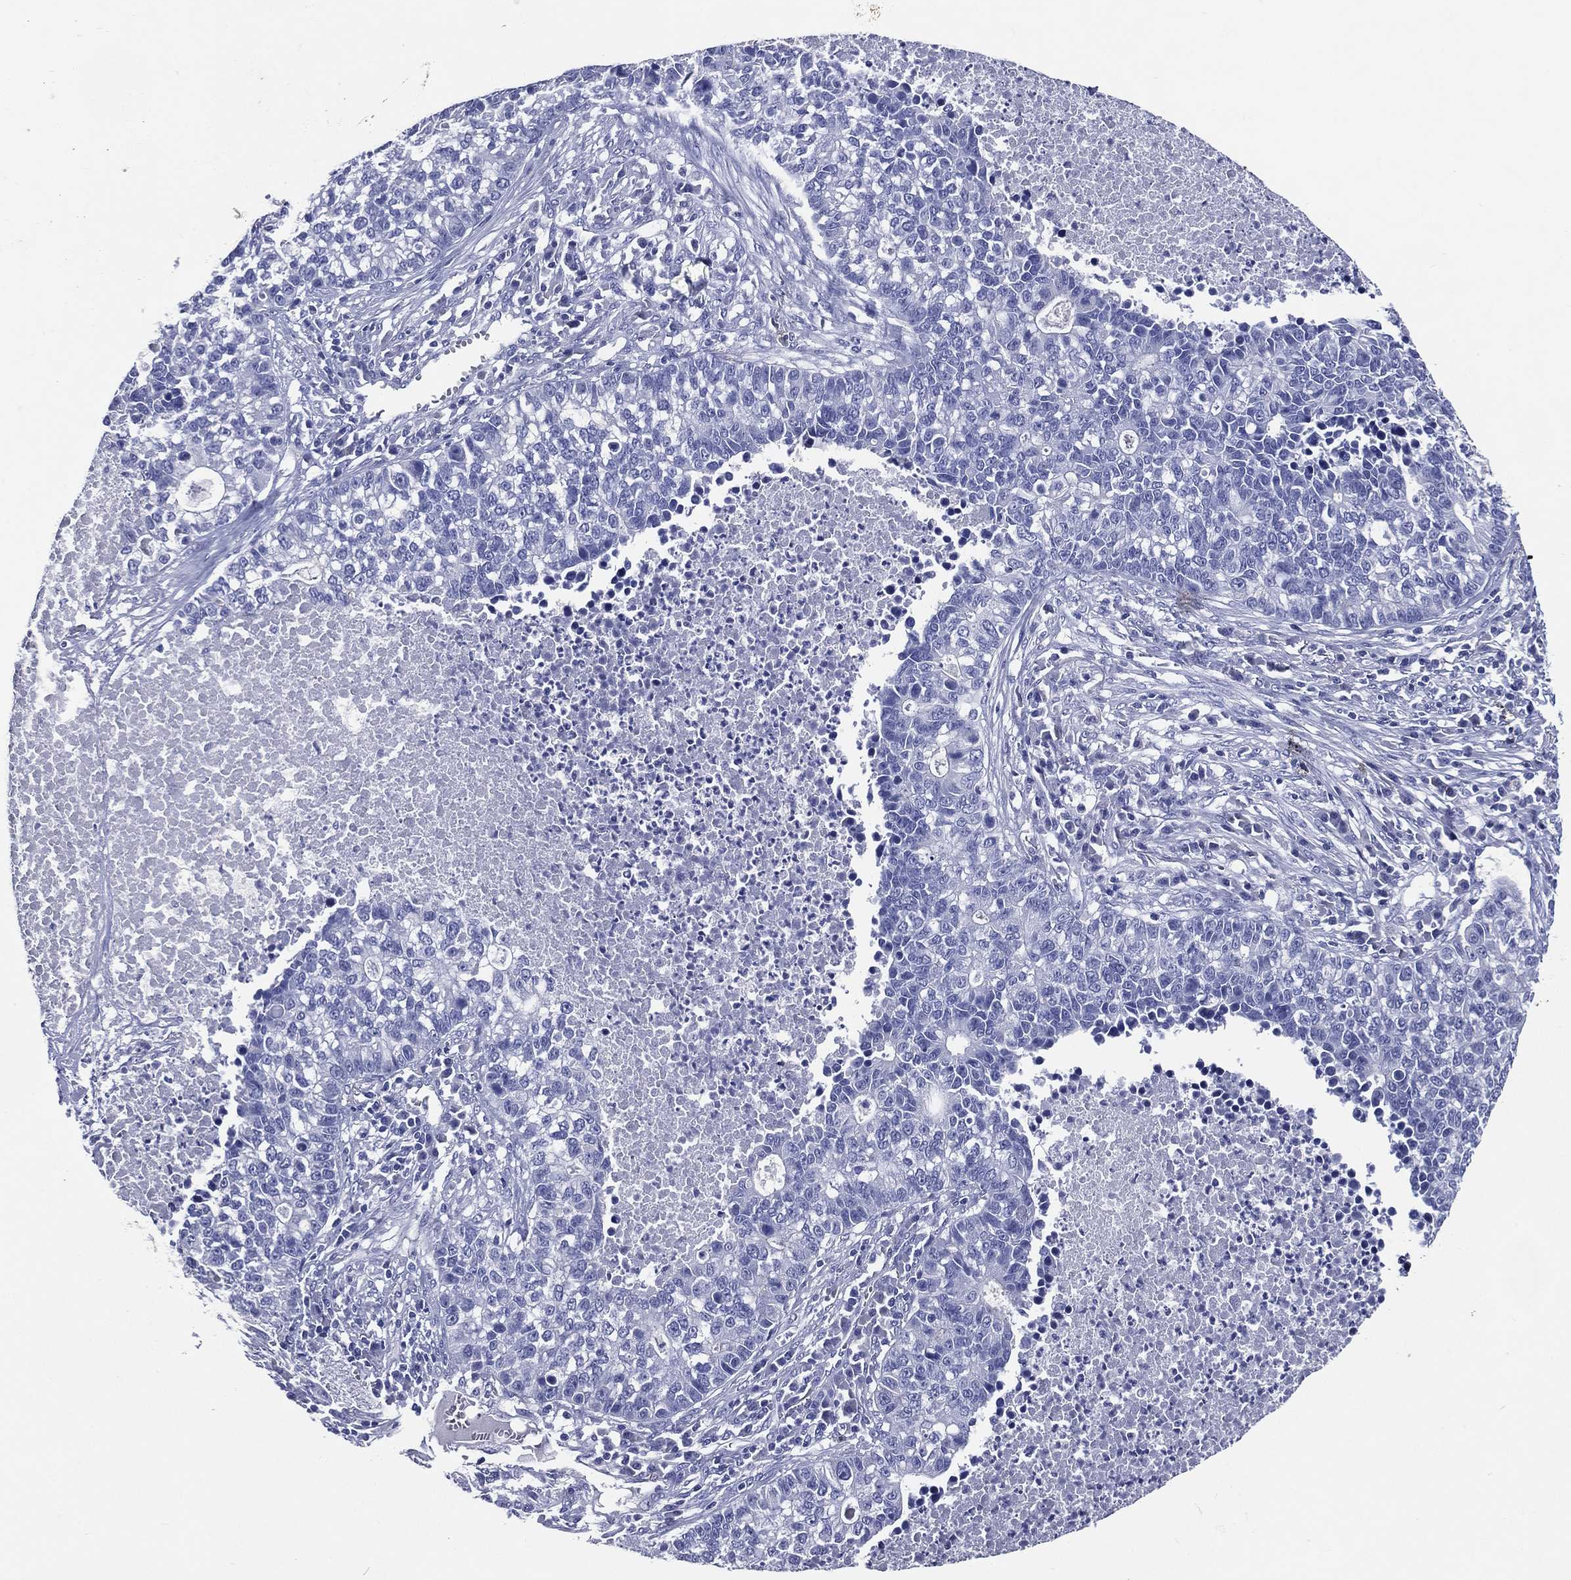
{"staining": {"intensity": "negative", "quantity": "none", "location": "none"}, "tissue": "lung cancer", "cell_type": "Tumor cells", "image_type": "cancer", "snomed": [{"axis": "morphology", "description": "Adenocarcinoma, NOS"}, {"axis": "topography", "description": "Lung"}], "caption": "Immunohistochemical staining of adenocarcinoma (lung) reveals no significant positivity in tumor cells.", "gene": "ACE2", "patient": {"sex": "male", "age": 57}}